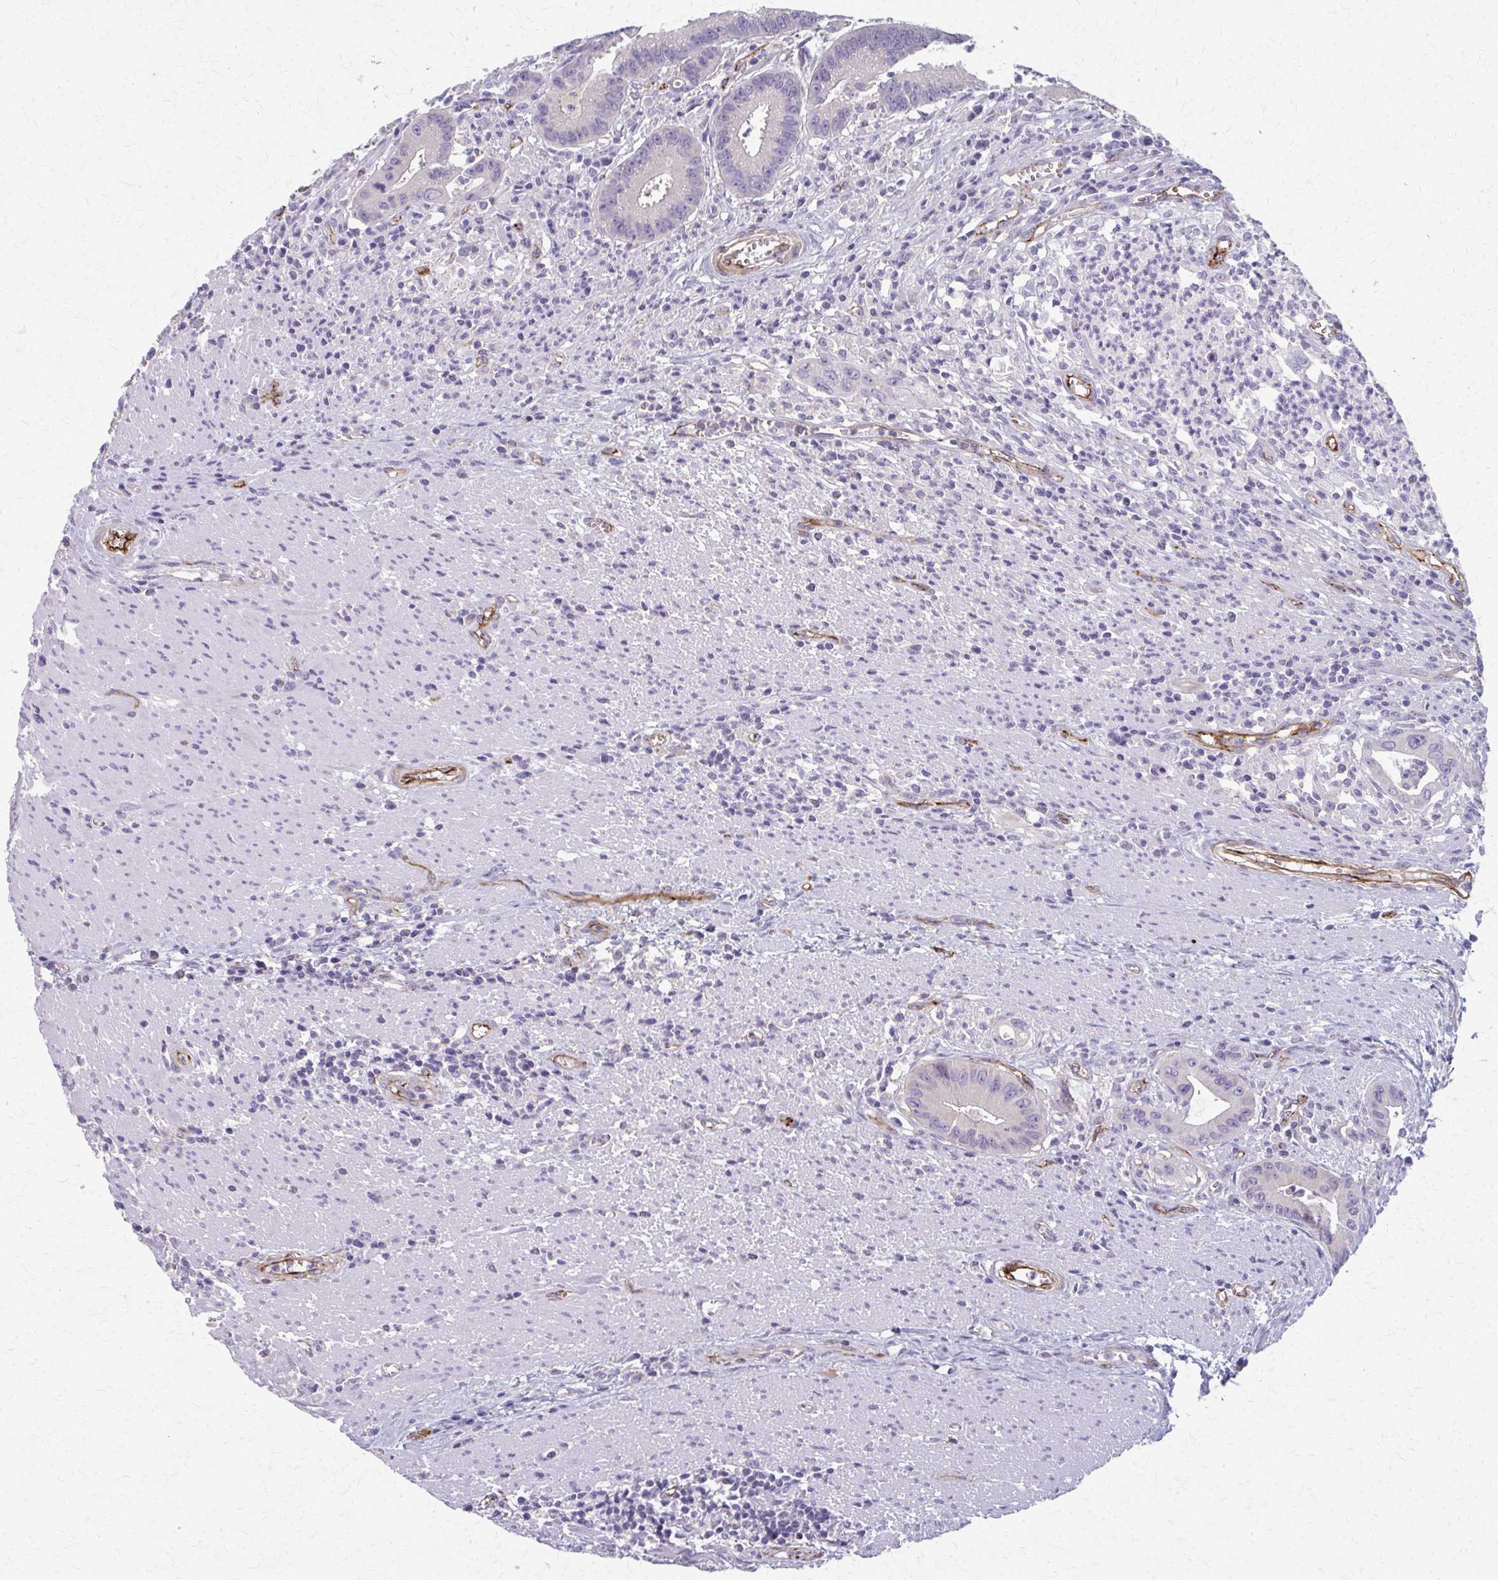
{"staining": {"intensity": "negative", "quantity": "none", "location": "none"}, "tissue": "colorectal cancer", "cell_type": "Tumor cells", "image_type": "cancer", "snomed": [{"axis": "morphology", "description": "Adenocarcinoma, NOS"}, {"axis": "topography", "description": "Rectum"}], "caption": "IHC micrograph of human colorectal adenocarcinoma stained for a protein (brown), which reveals no expression in tumor cells. (DAB immunohistochemistry (IHC), high magnification).", "gene": "ADIPOQ", "patient": {"sex": "female", "age": 81}}